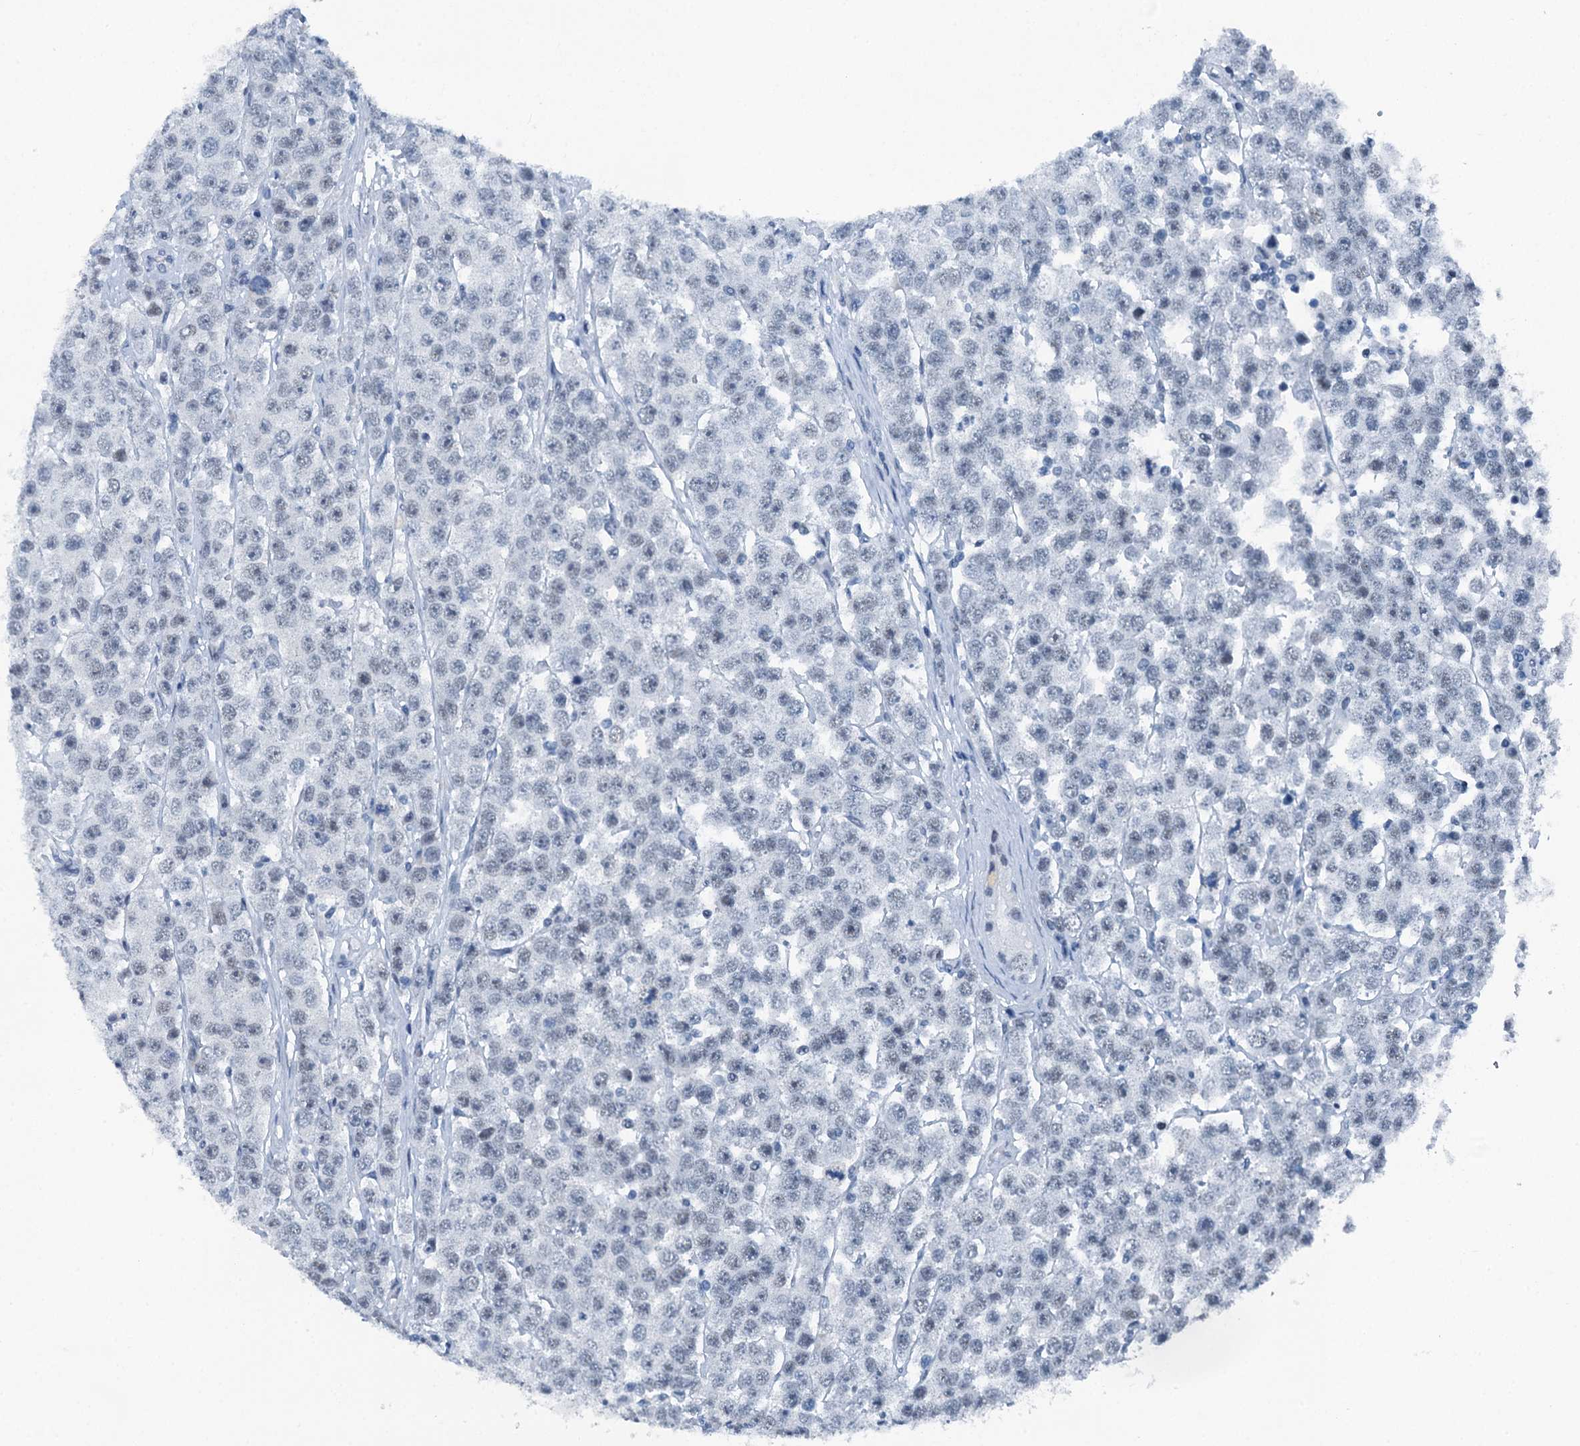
{"staining": {"intensity": "negative", "quantity": "none", "location": "none"}, "tissue": "testis cancer", "cell_type": "Tumor cells", "image_type": "cancer", "snomed": [{"axis": "morphology", "description": "Seminoma, NOS"}, {"axis": "topography", "description": "Testis"}], "caption": "This is an IHC image of testis seminoma. There is no staining in tumor cells.", "gene": "TRPT1", "patient": {"sex": "male", "age": 28}}